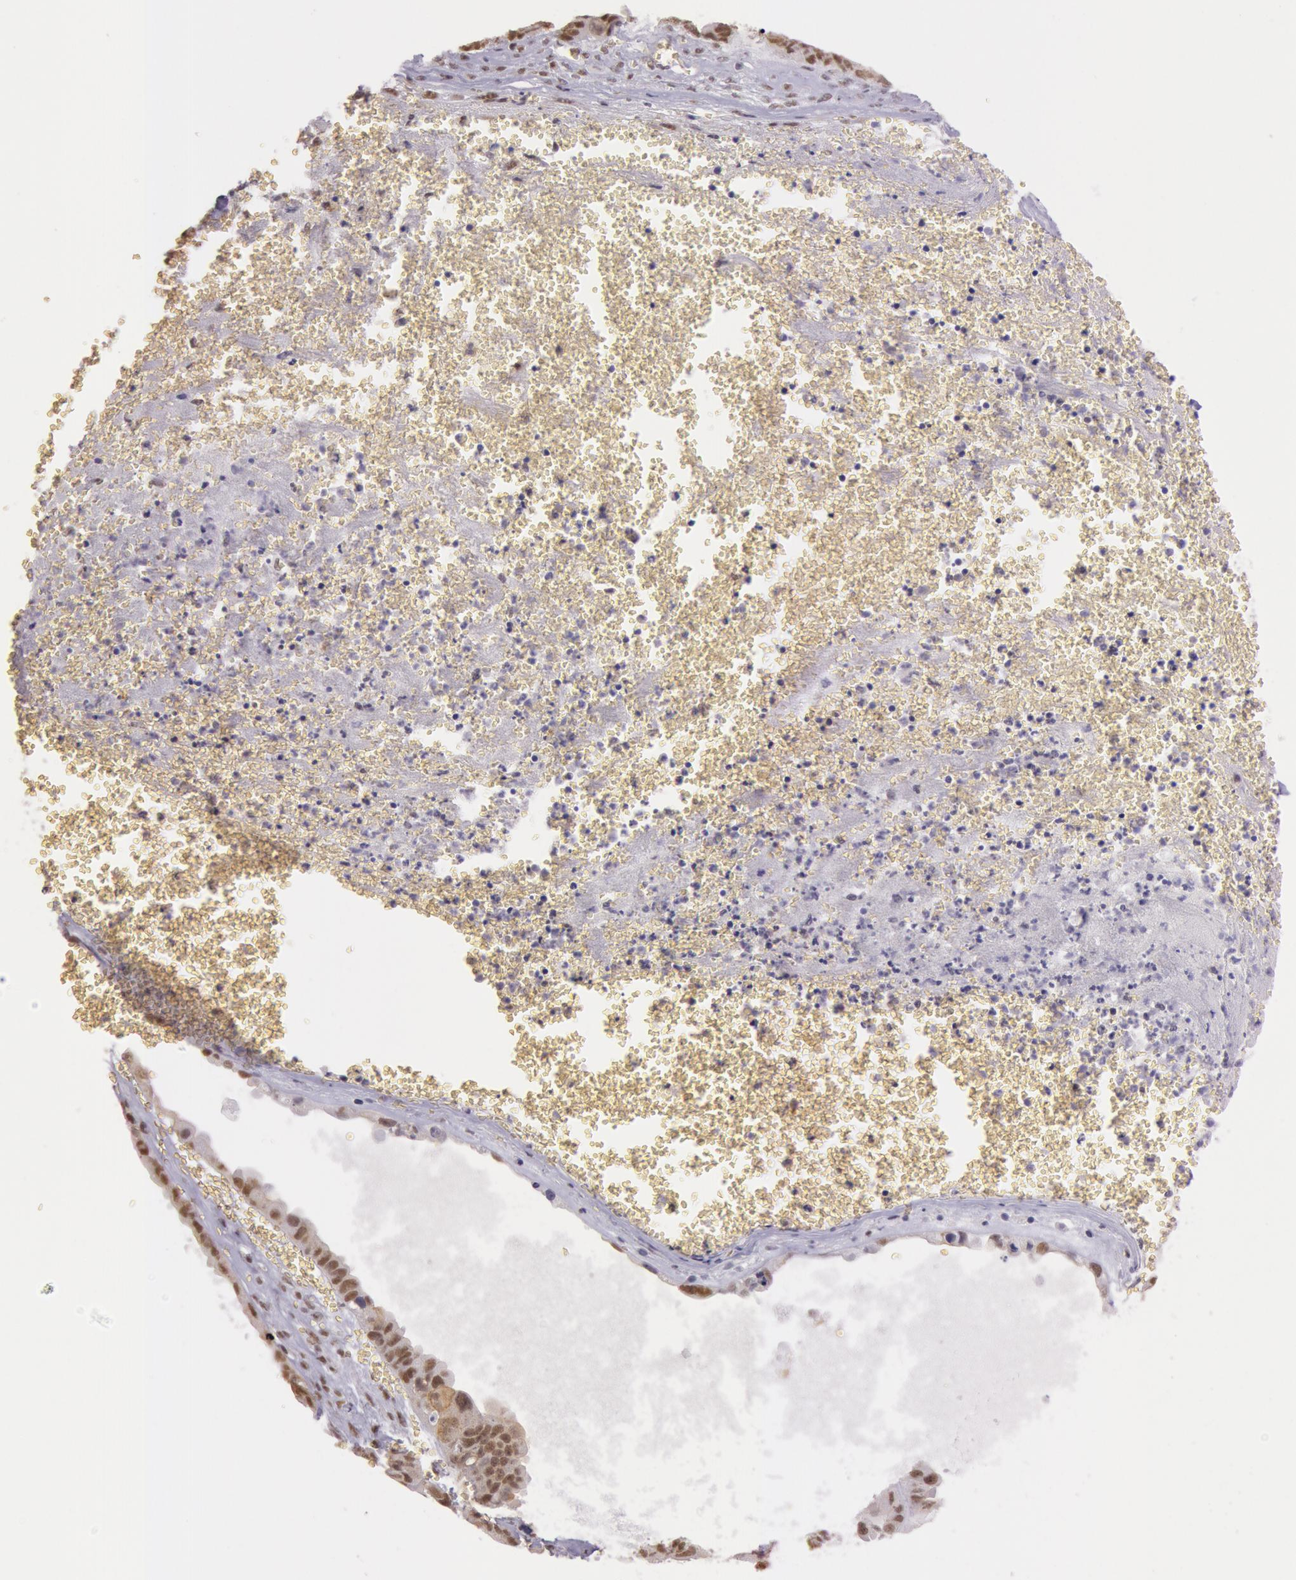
{"staining": {"intensity": "strong", "quantity": ">75%", "location": "nuclear"}, "tissue": "ovarian cancer", "cell_type": "Tumor cells", "image_type": "cancer", "snomed": [{"axis": "morphology", "description": "Carcinoma, endometroid"}, {"axis": "topography", "description": "Ovary"}], "caption": "Endometroid carcinoma (ovarian) was stained to show a protein in brown. There is high levels of strong nuclear positivity in about >75% of tumor cells.", "gene": "NBN", "patient": {"sex": "female", "age": 85}}